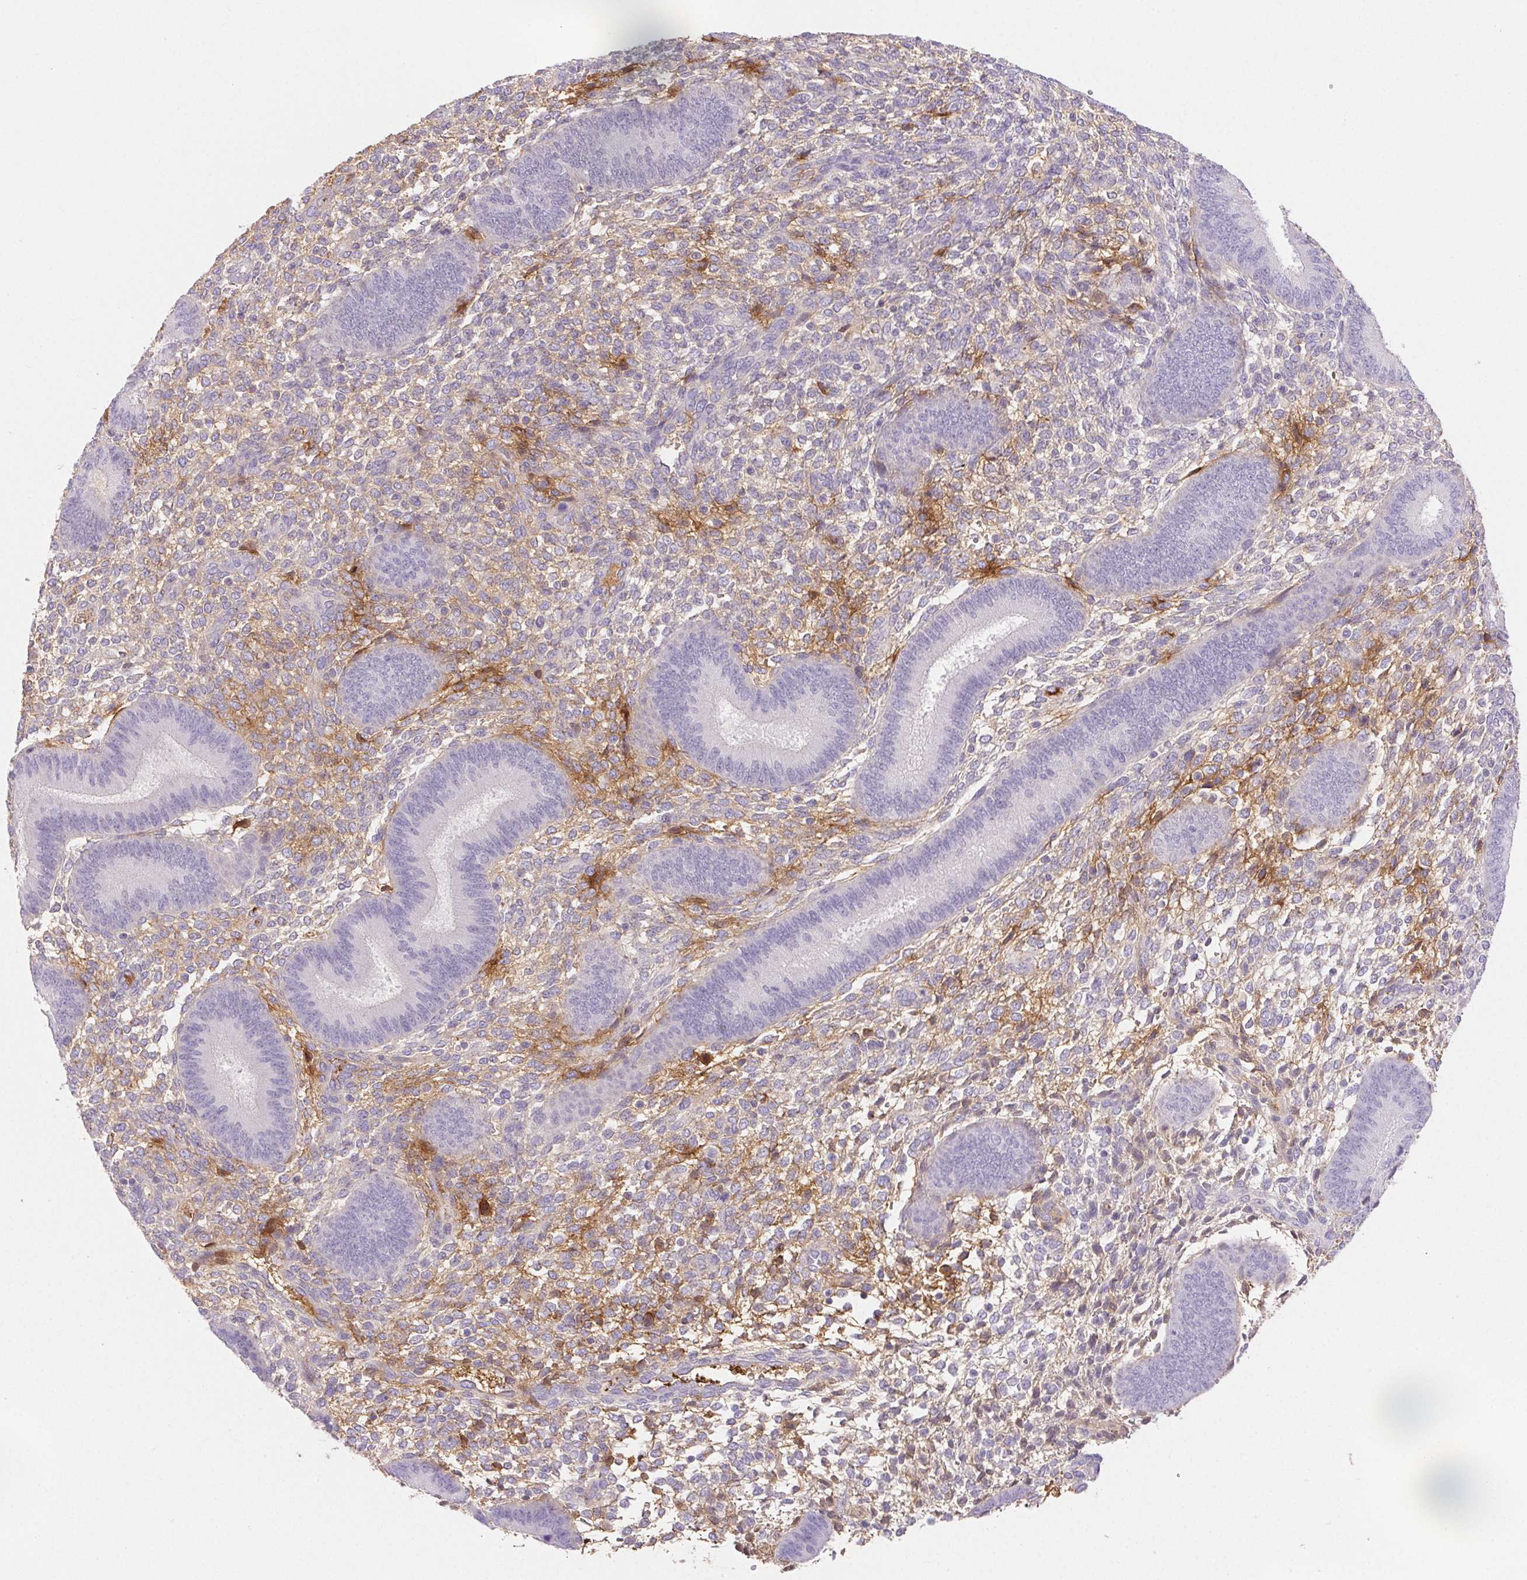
{"staining": {"intensity": "moderate", "quantity": "<25%", "location": "cytoplasmic/membranous"}, "tissue": "endometrium", "cell_type": "Cells in endometrial stroma", "image_type": "normal", "snomed": [{"axis": "morphology", "description": "Normal tissue, NOS"}, {"axis": "topography", "description": "Endometrium"}], "caption": "Protein expression analysis of normal endometrium shows moderate cytoplasmic/membranous staining in about <25% of cells in endometrial stroma.", "gene": "FGA", "patient": {"sex": "female", "age": 39}}